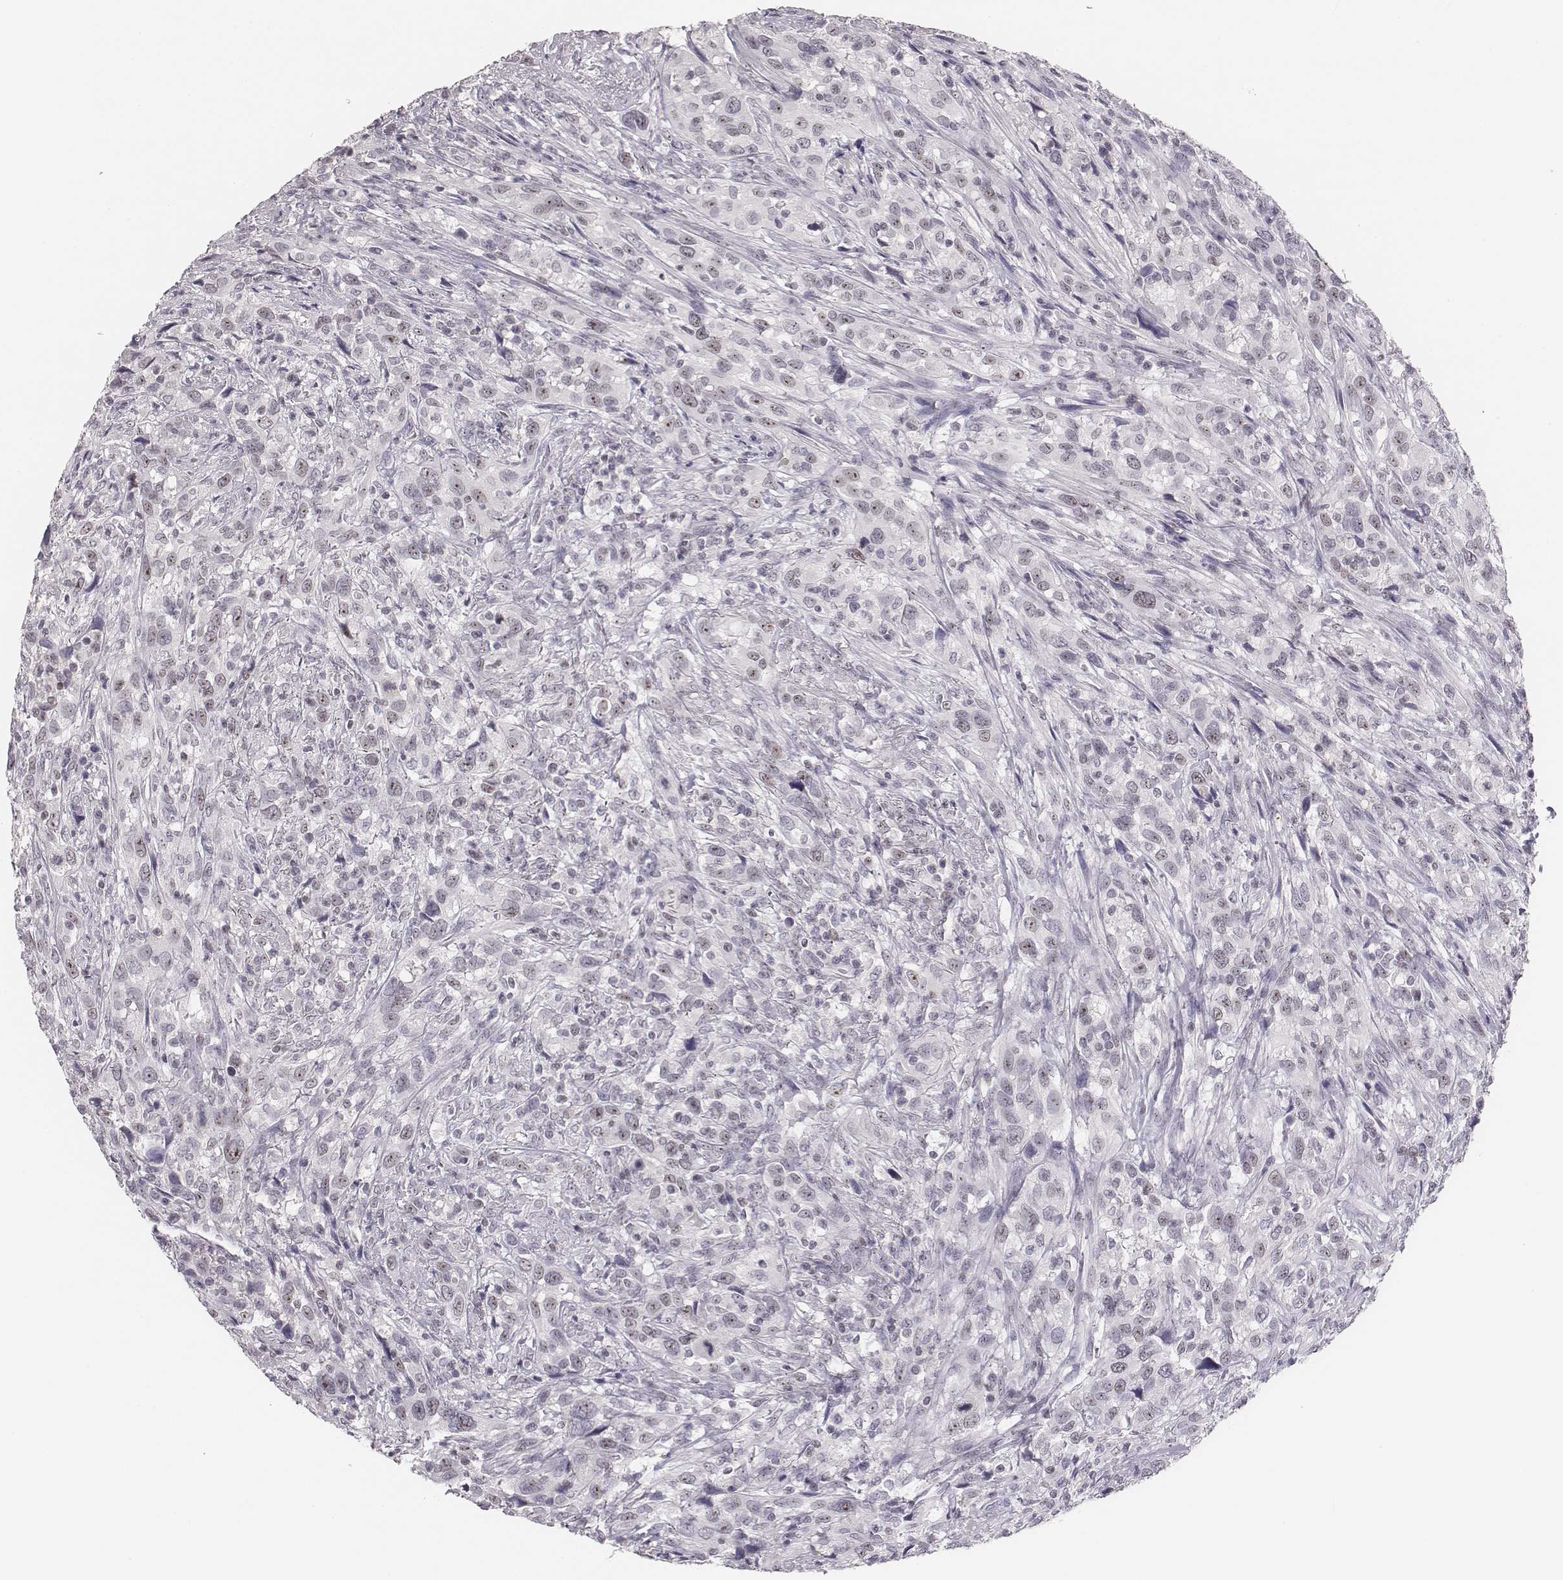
{"staining": {"intensity": "weak", "quantity": "25%-75%", "location": "nuclear"}, "tissue": "urothelial cancer", "cell_type": "Tumor cells", "image_type": "cancer", "snomed": [{"axis": "morphology", "description": "Urothelial carcinoma, NOS"}, {"axis": "morphology", "description": "Urothelial carcinoma, High grade"}, {"axis": "topography", "description": "Urinary bladder"}], "caption": "About 25%-75% of tumor cells in urothelial cancer demonstrate weak nuclear protein expression as visualized by brown immunohistochemical staining.", "gene": "NIFK", "patient": {"sex": "female", "age": 64}}